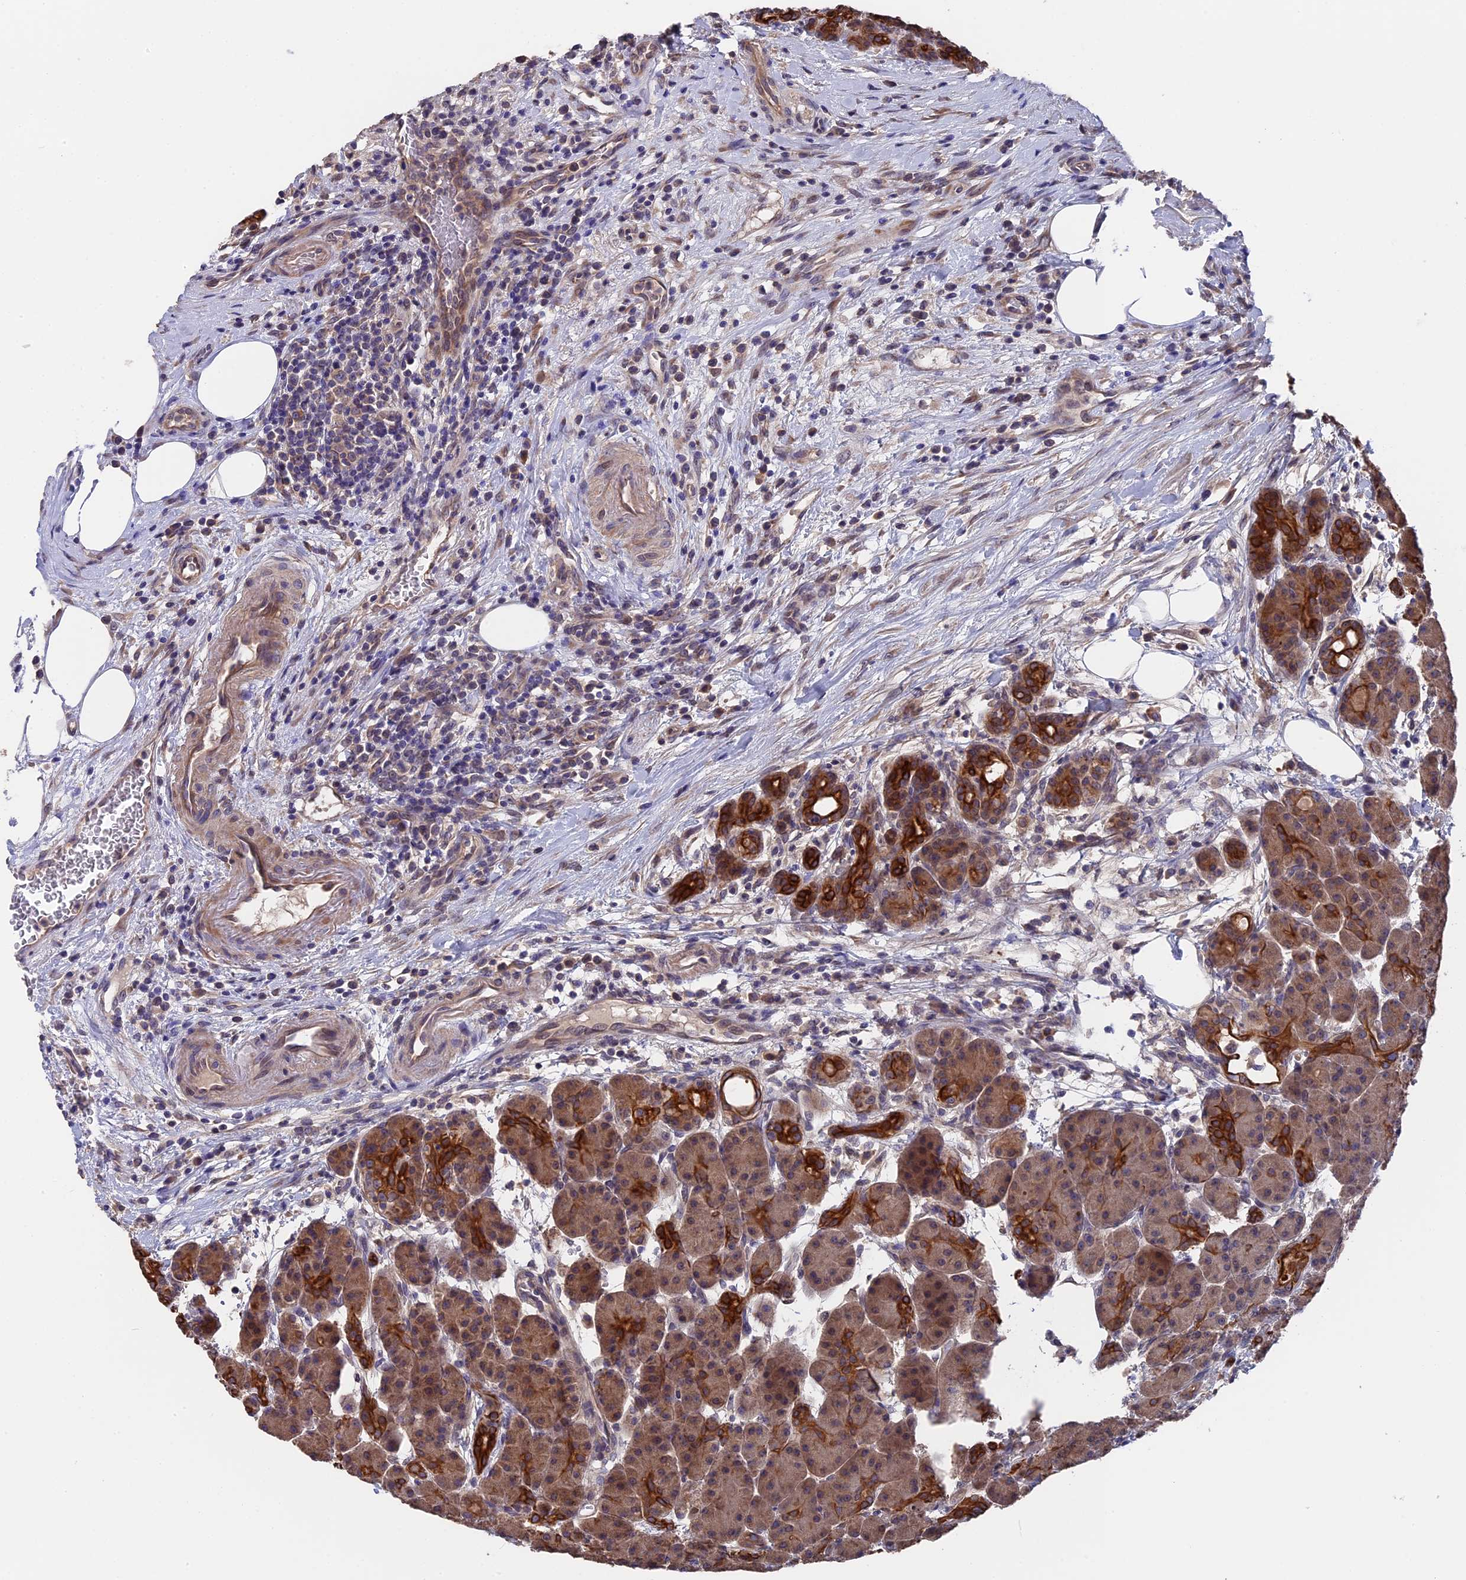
{"staining": {"intensity": "strong", "quantity": "25%-75%", "location": "cytoplasmic/membranous"}, "tissue": "pancreas", "cell_type": "Exocrine glandular cells", "image_type": "normal", "snomed": [{"axis": "morphology", "description": "Normal tissue, NOS"}, {"axis": "topography", "description": "Pancreas"}], "caption": "Immunohistochemical staining of unremarkable pancreas demonstrates strong cytoplasmic/membranous protein staining in about 25%-75% of exocrine glandular cells.", "gene": "ZCCHC2", "patient": {"sex": "male", "age": 63}}